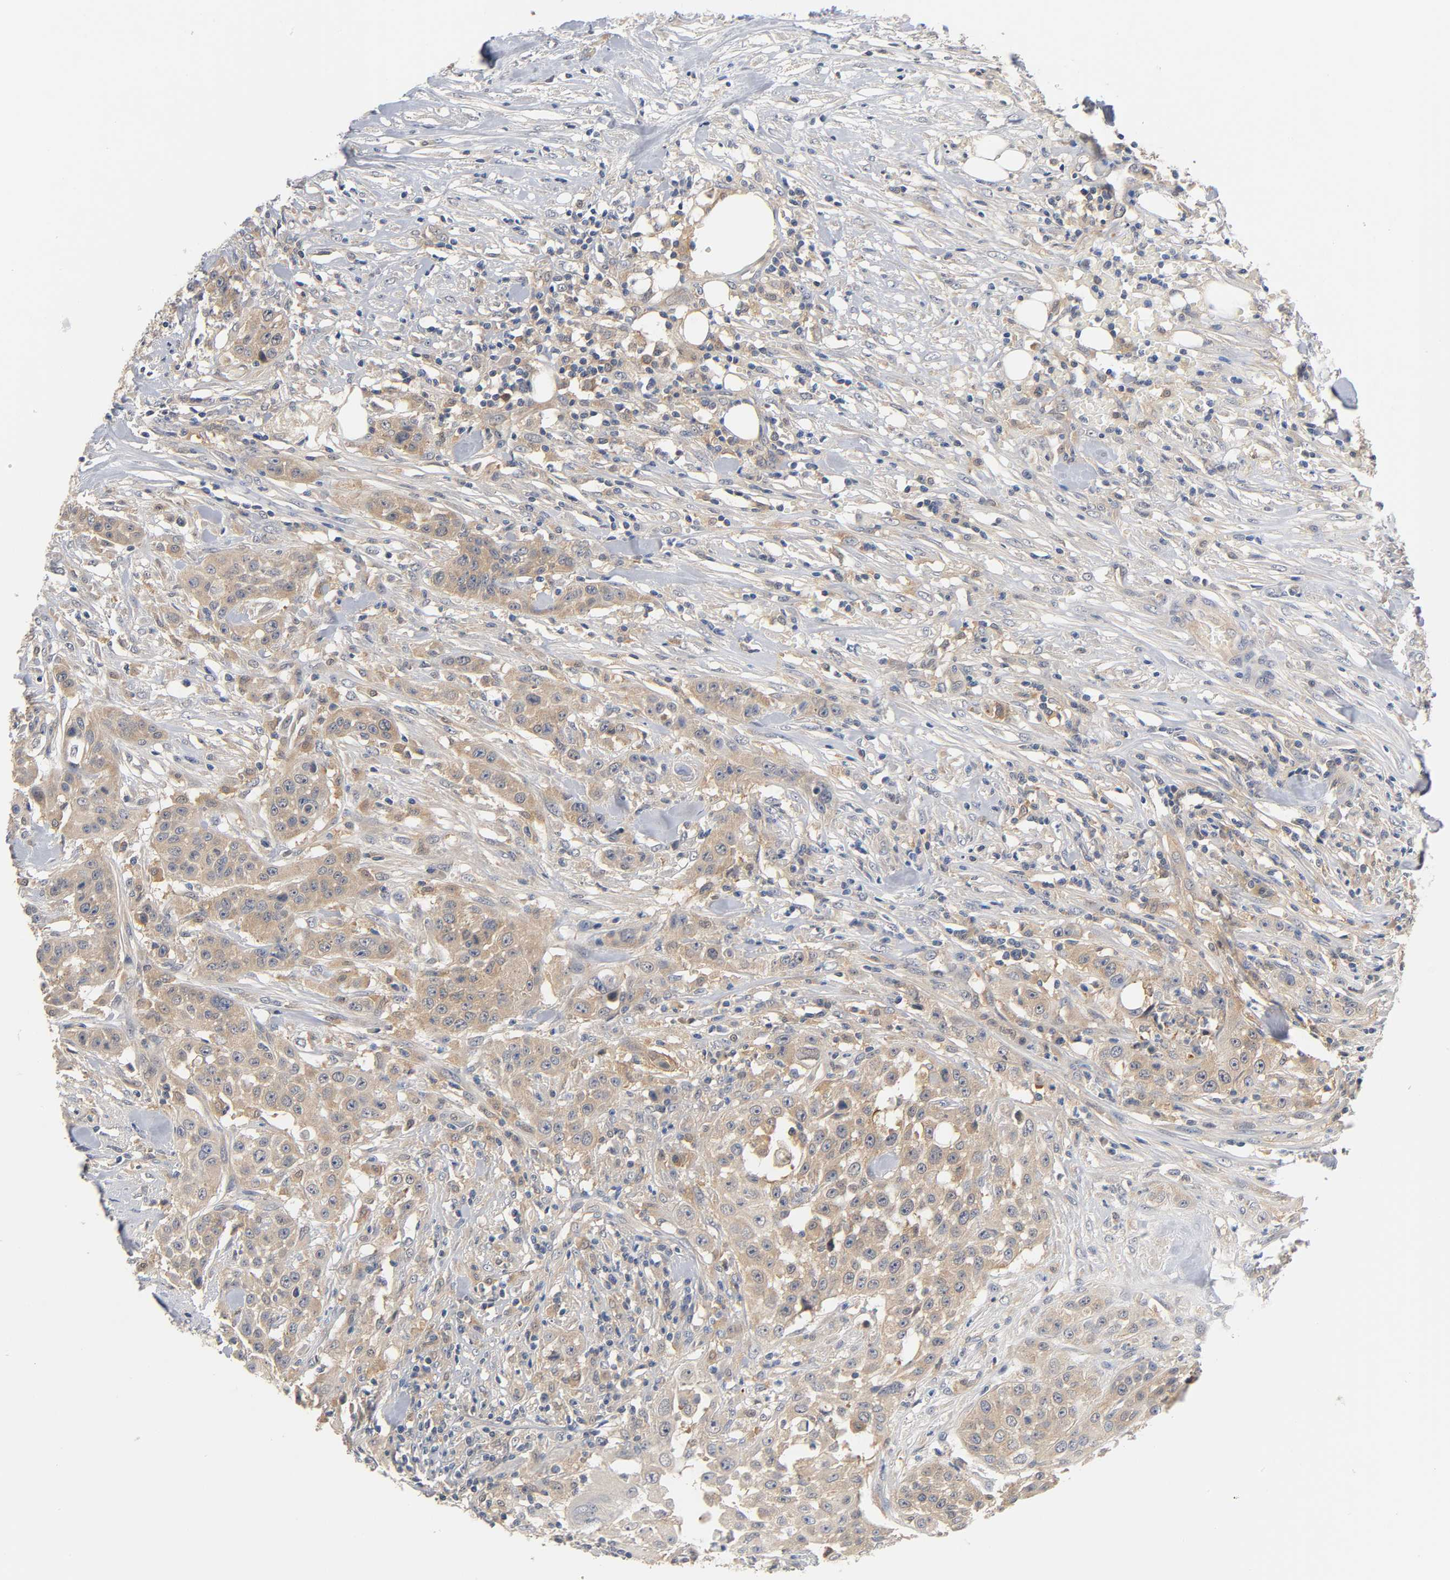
{"staining": {"intensity": "weak", "quantity": ">75%", "location": "cytoplasmic/membranous"}, "tissue": "urothelial cancer", "cell_type": "Tumor cells", "image_type": "cancer", "snomed": [{"axis": "morphology", "description": "Urothelial carcinoma, High grade"}, {"axis": "topography", "description": "Urinary bladder"}], "caption": "Approximately >75% of tumor cells in urothelial cancer show weak cytoplasmic/membranous protein staining as visualized by brown immunohistochemical staining.", "gene": "FYN", "patient": {"sex": "male", "age": 74}}